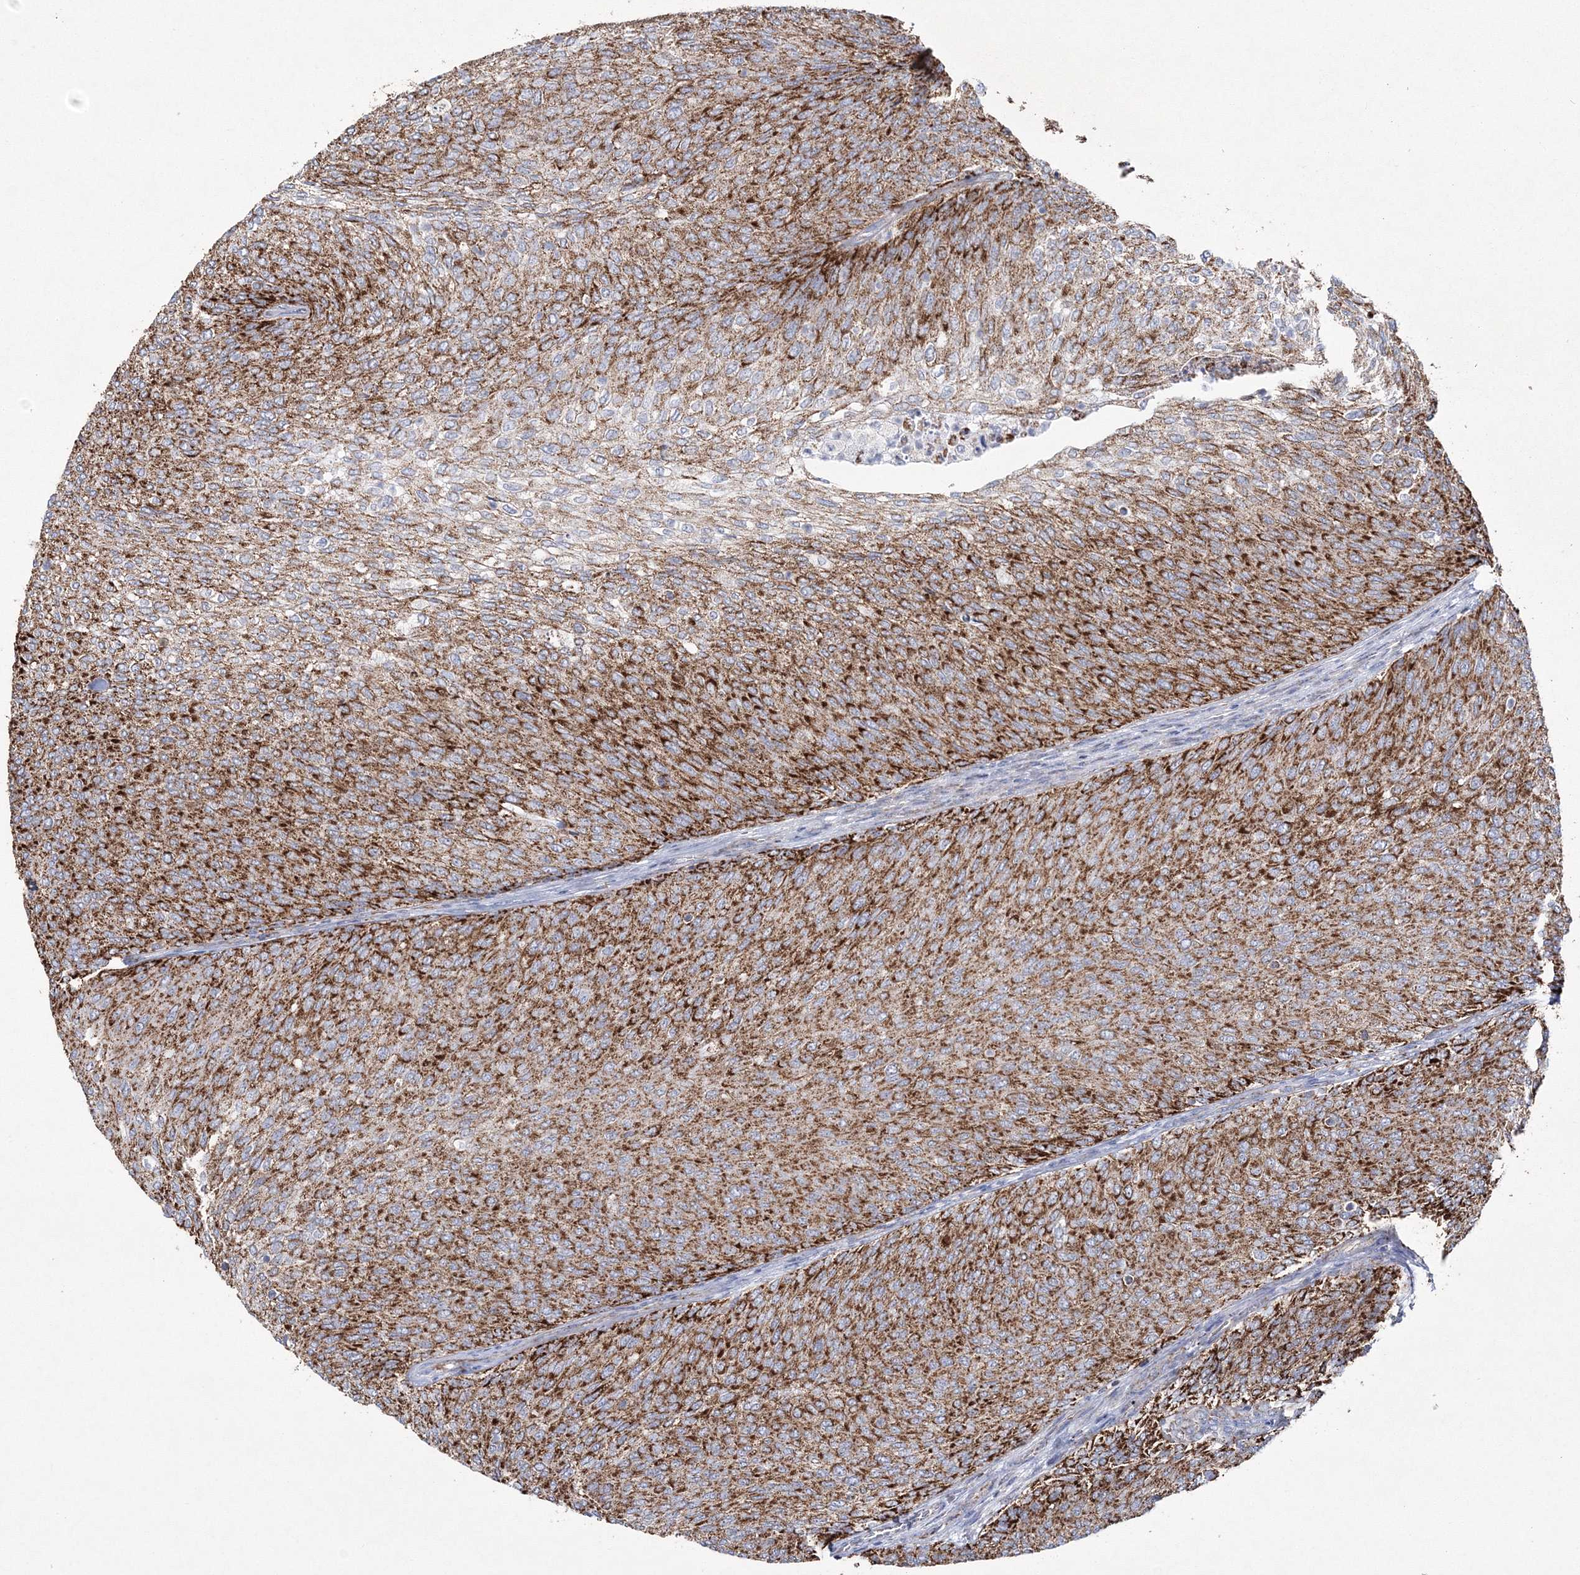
{"staining": {"intensity": "strong", "quantity": ">75%", "location": "cytoplasmic/membranous"}, "tissue": "urothelial cancer", "cell_type": "Tumor cells", "image_type": "cancer", "snomed": [{"axis": "morphology", "description": "Urothelial carcinoma, Low grade"}, {"axis": "topography", "description": "Urinary bladder"}], "caption": "Immunohistochemistry staining of low-grade urothelial carcinoma, which shows high levels of strong cytoplasmic/membranous positivity in approximately >75% of tumor cells indicating strong cytoplasmic/membranous protein positivity. The staining was performed using DAB (3,3'-diaminobenzidine) (brown) for protein detection and nuclei were counterstained in hematoxylin (blue).", "gene": "HIBCH", "patient": {"sex": "female", "age": 79}}